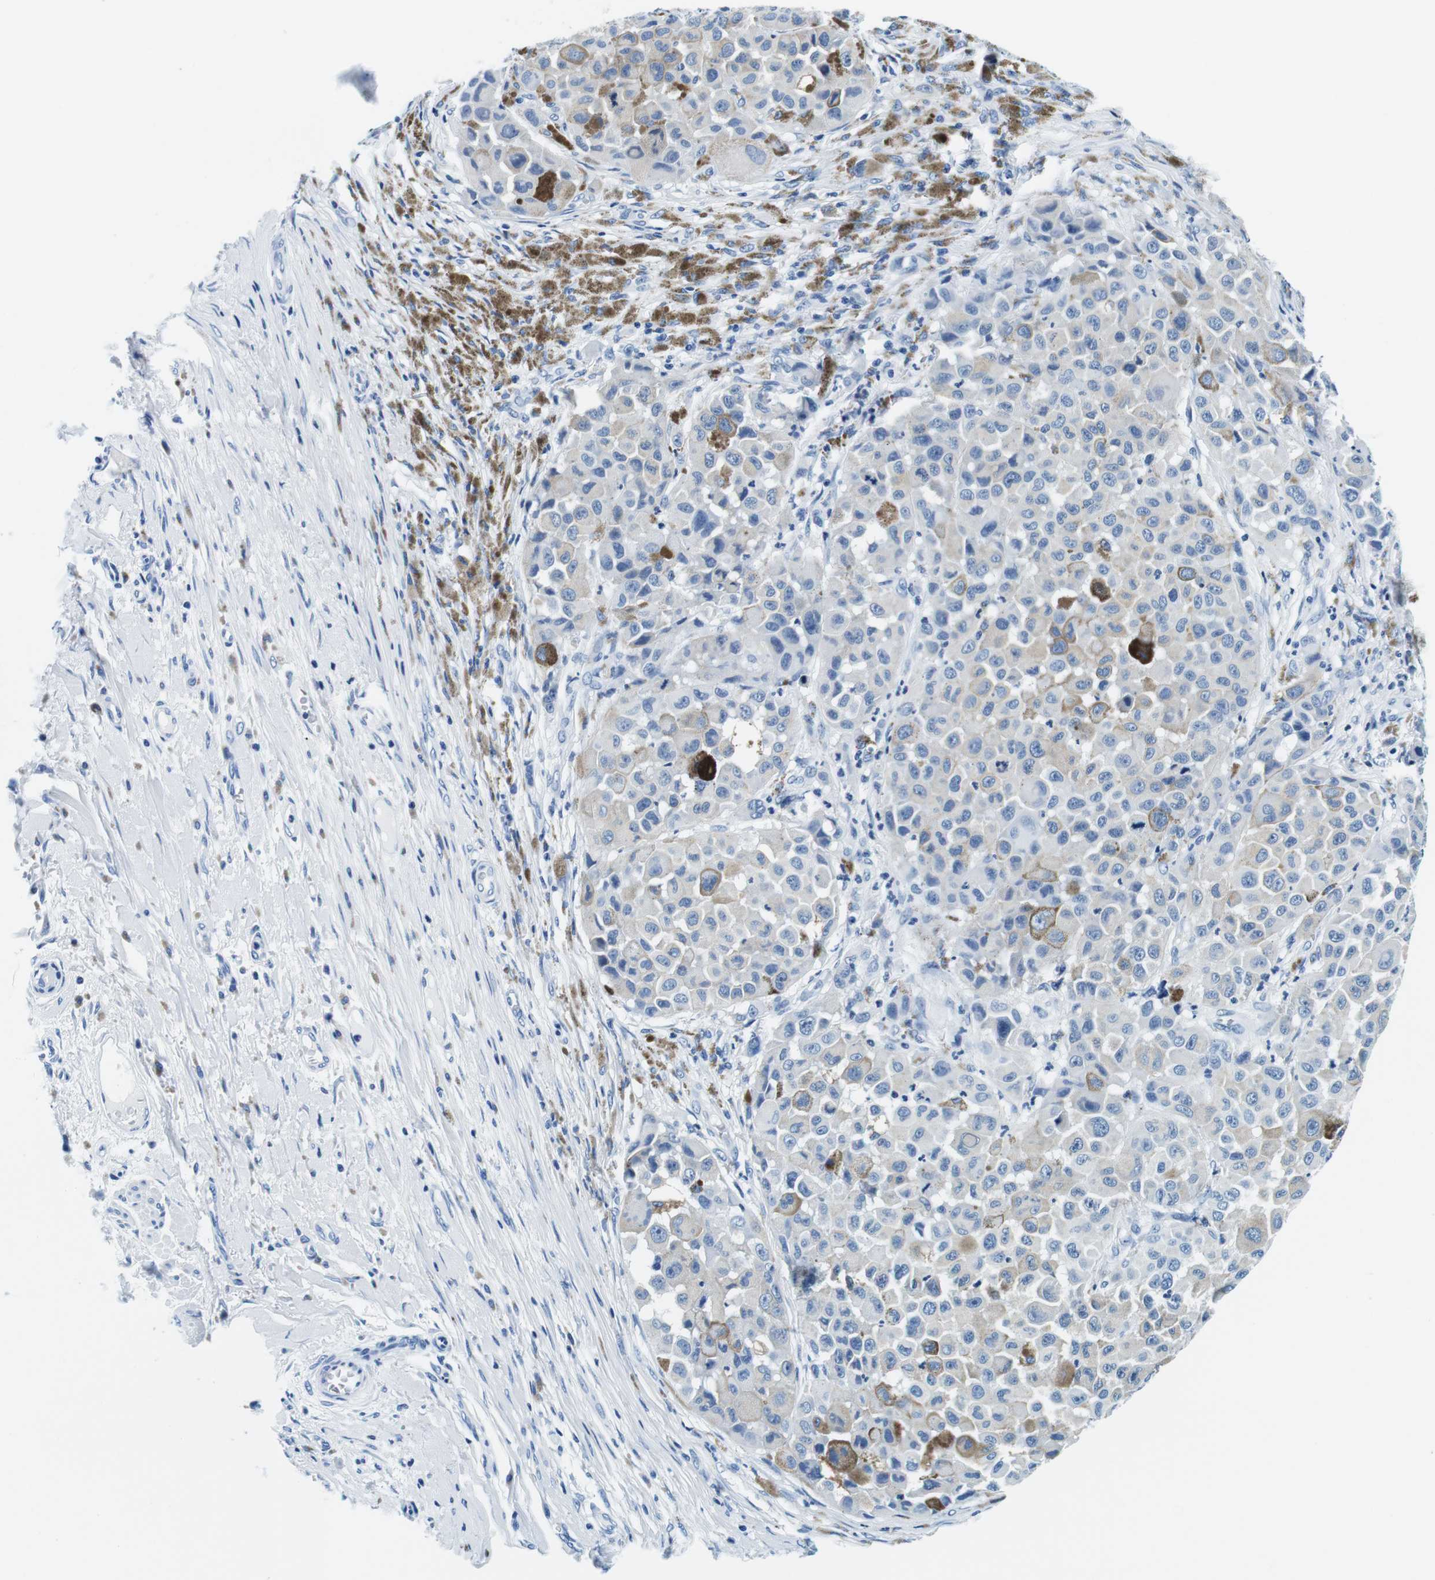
{"staining": {"intensity": "moderate", "quantity": "<25%", "location": "cytoplasmic/membranous"}, "tissue": "melanoma", "cell_type": "Tumor cells", "image_type": "cancer", "snomed": [{"axis": "morphology", "description": "Malignant melanoma, NOS"}, {"axis": "topography", "description": "Skin"}], "caption": "The histopathology image shows immunohistochemical staining of malignant melanoma. There is moderate cytoplasmic/membranous staining is present in about <25% of tumor cells. (DAB = brown stain, brightfield microscopy at high magnification).", "gene": "ELANE", "patient": {"sex": "male", "age": 96}}